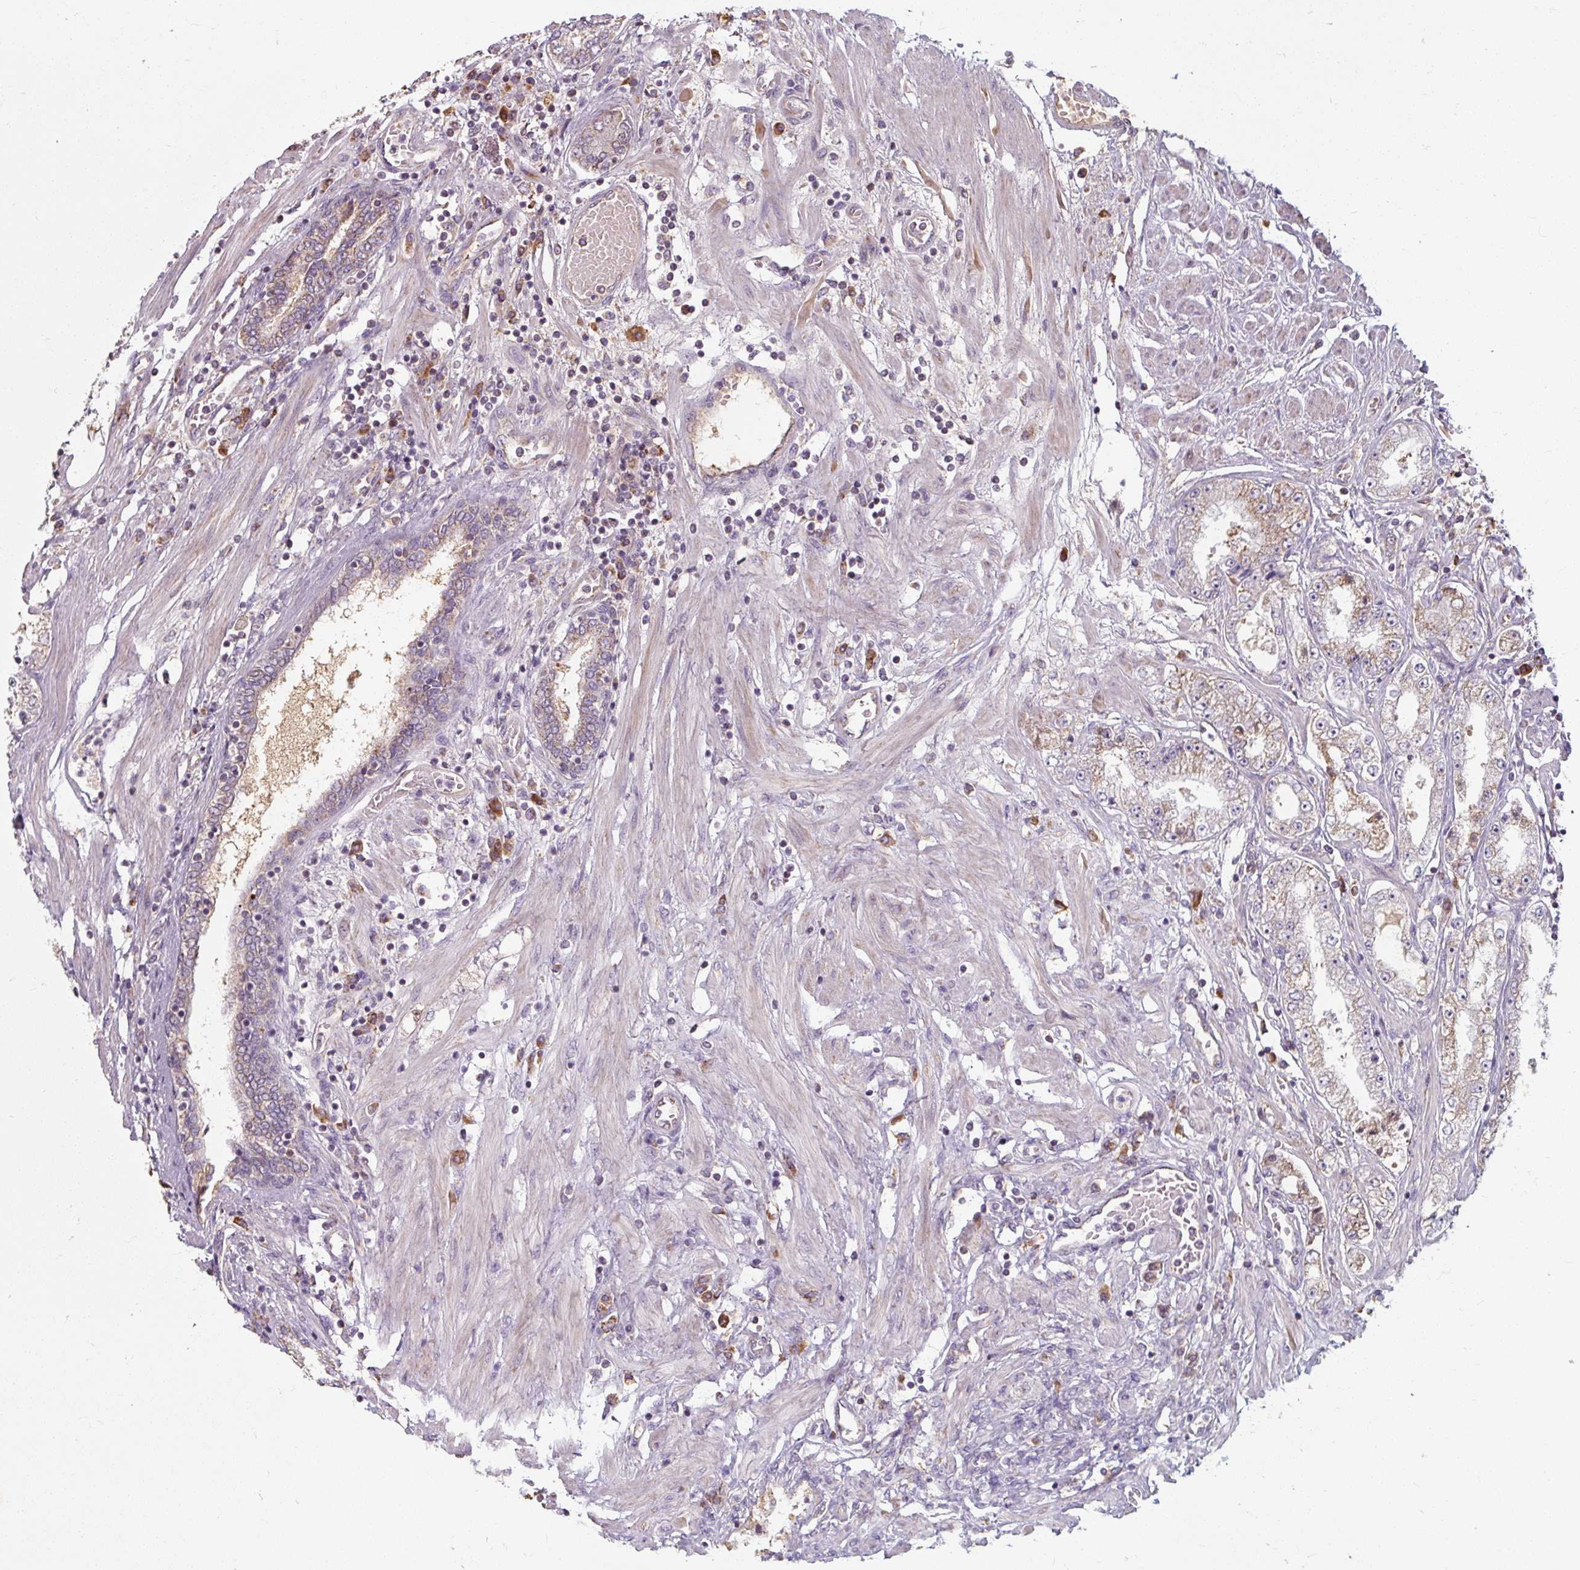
{"staining": {"intensity": "weak", "quantity": "25%-75%", "location": "cytoplasmic/membranous"}, "tissue": "prostate cancer", "cell_type": "Tumor cells", "image_type": "cancer", "snomed": [{"axis": "morphology", "description": "Adenocarcinoma, High grade"}, {"axis": "topography", "description": "Prostate"}], "caption": "This photomicrograph demonstrates immunohistochemistry staining of human prostate cancer, with low weak cytoplasmic/membranous positivity in about 25%-75% of tumor cells.", "gene": "TSEN54", "patient": {"sex": "male", "age": 69}}